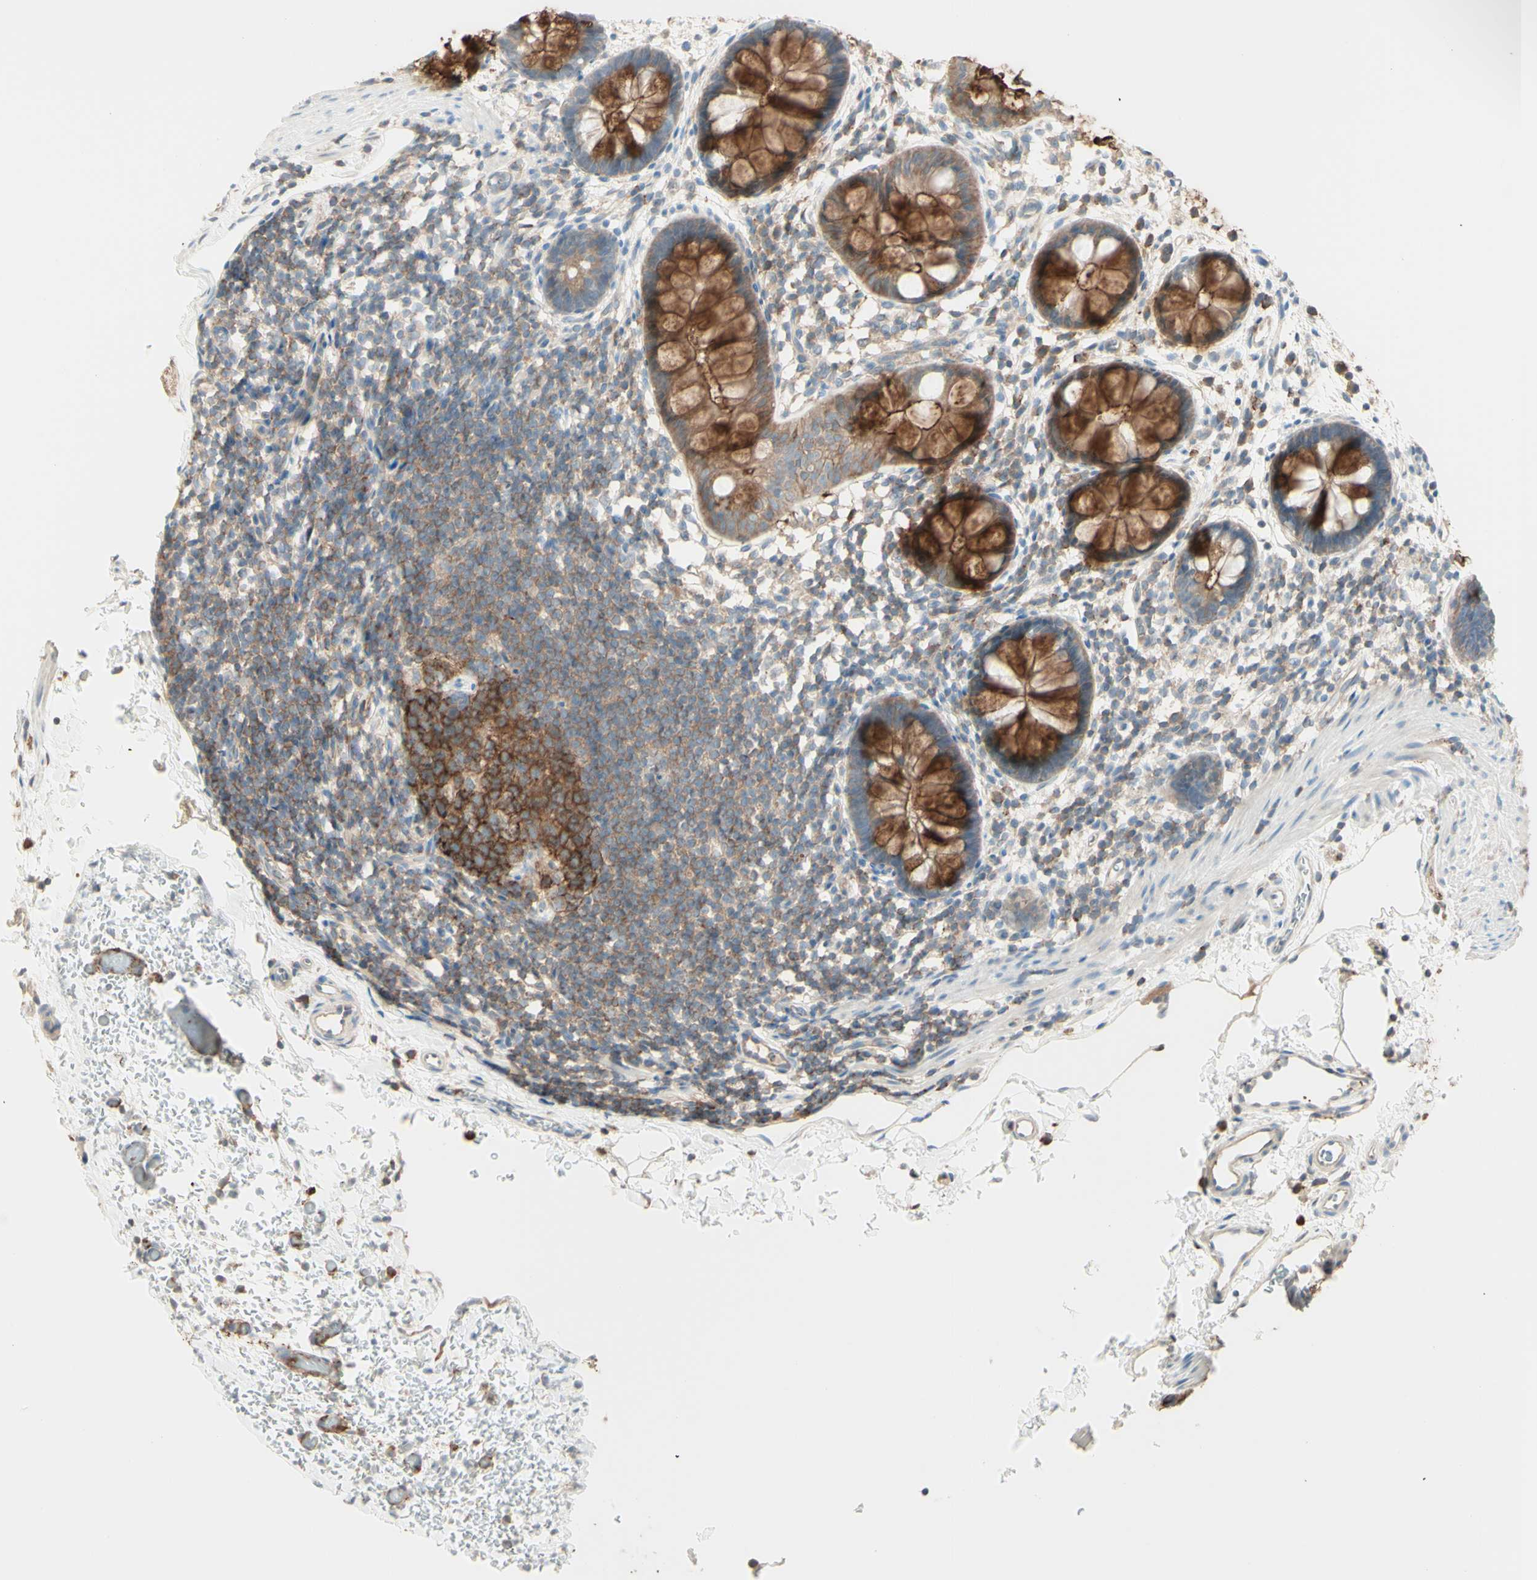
{"staining": {"intensity": "strong", "quantity": ">75%", "location": "cytoplasmic/membranous"}, "tissue": "rectum", "cell_type": "Glandular cells", "image_type": "normal", "snomed": [{"axis": "morphology", "description": "Normal tissue, NOS"}, {"axis": "topography", "description": "Rectum"}], "caption": "Protein analysis of unremarkable rectum shows strong cytoplasmic/membranous staining in approximately >75% of glandular cells. (DAB = brown stain, brightfield microscopy at high magnification).", "gene": "MTM1", "patient": {"sex": "female", "age": 24}}